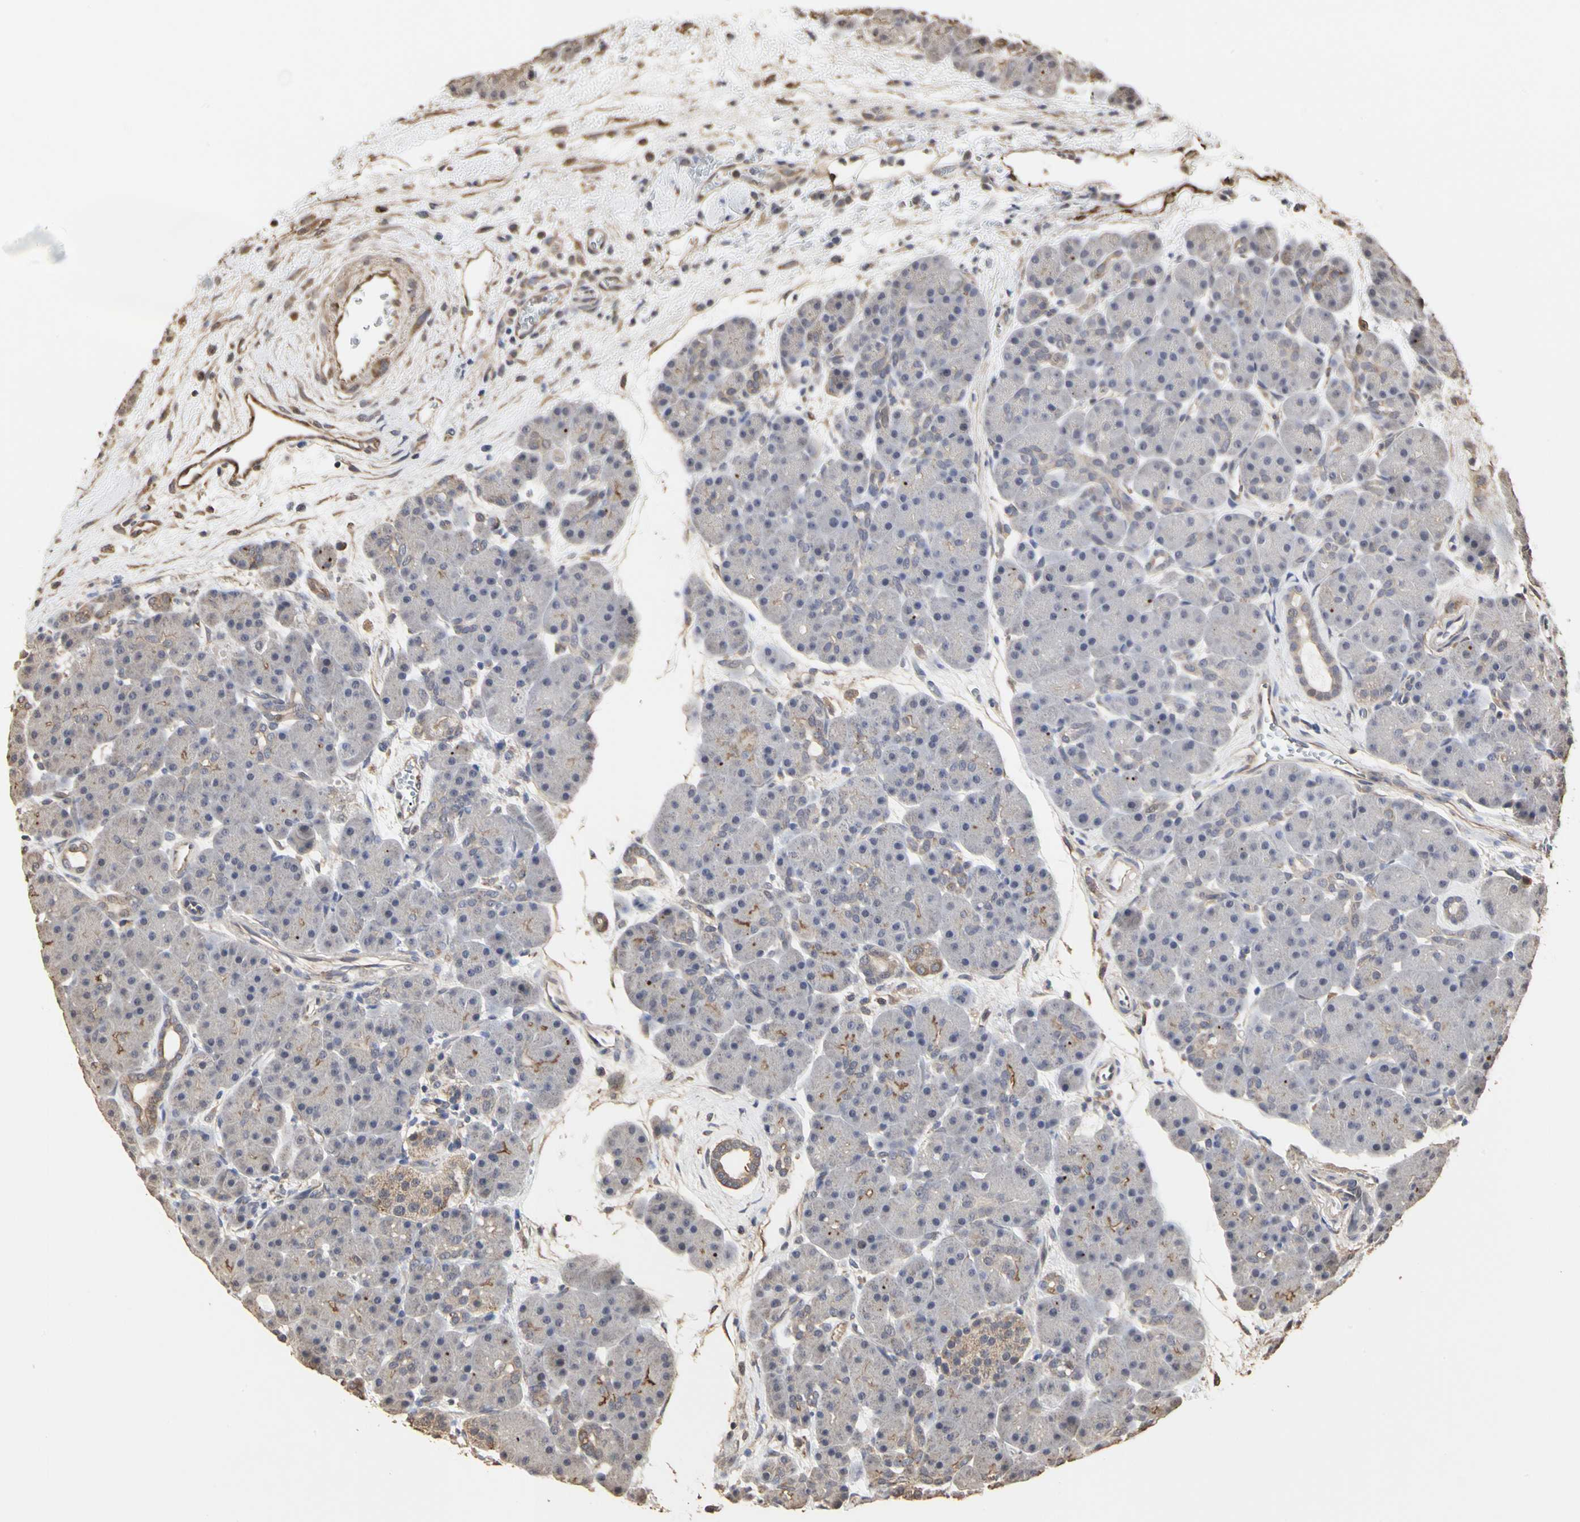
{"staining": {"intensity": "moderate", "quantity": "<25%", "location": "cytoplasmic/membranous"}, "tissue": "pancreas", "cell_type": "Exocrine glandular cells", "image_type": "normal", "snomed": [{"axis": "morphology", "description": "Normal tissue, NOS"}, {"axis": "topography", "description": "Pancreas"}], "caption": "Protein expression analysis of benign pancreas shows moderate cytoplasmic/membranous staining in approximately <25% of exocrine glandular cells.", "gene": "TAOK1", "patient": {"sex": "male", "age": 66}}